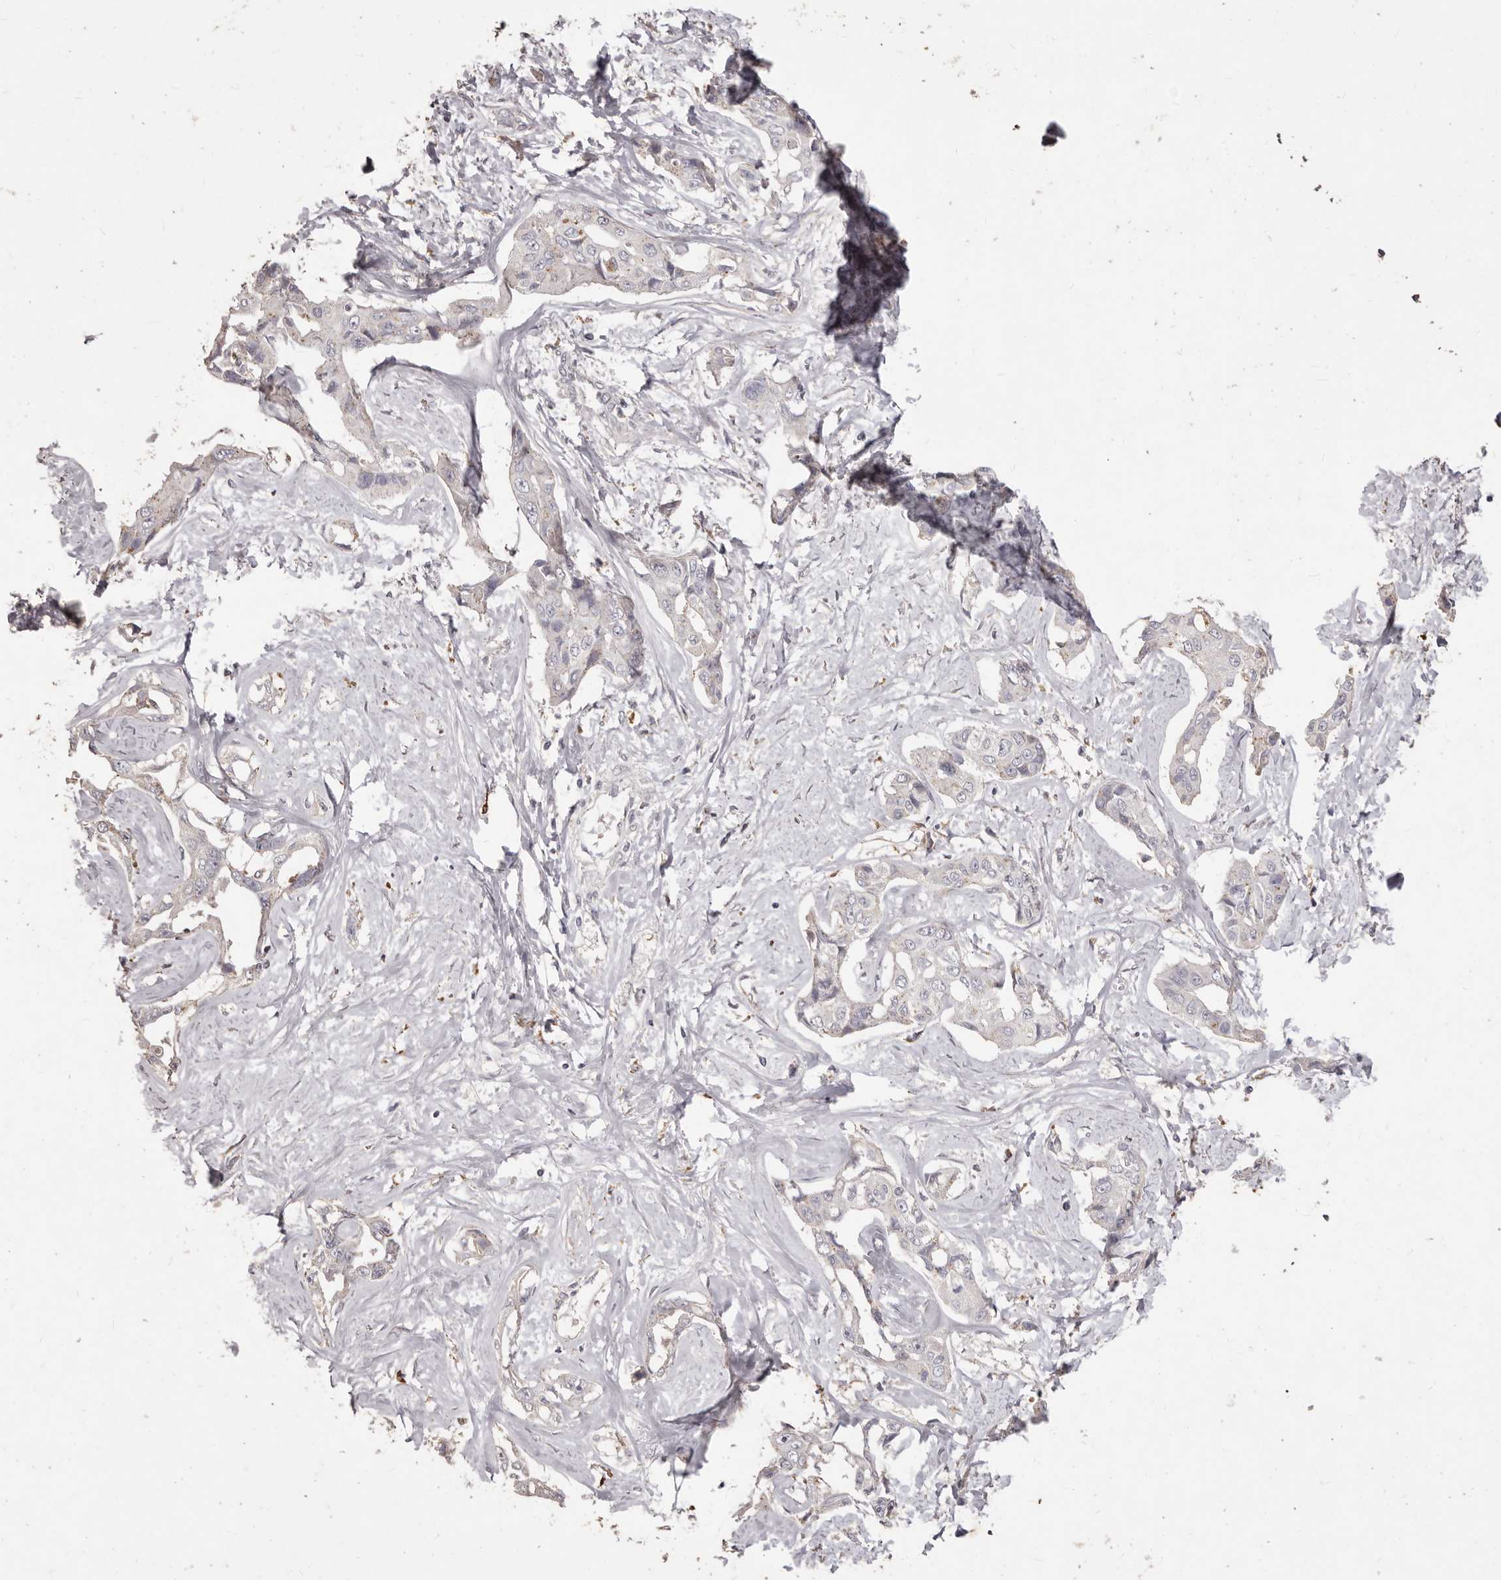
{"staining": {"intensity": "negative", "quantity": "none", "location": "none"}, "tissue": "liver cancer", "cell_type": "Tumor cells", "image_type": "cancer", "snomed": [{"axis": "morphology", "description": "Cholangiocarcinoma"}, {"axis": "topography", "description": "Liver"}], "caption": "Tumor cells show no significant staining in cholangiocarcinoma (liver).", "gene": "PRSS27", "patient": {"sex": "male", "age": 59}}